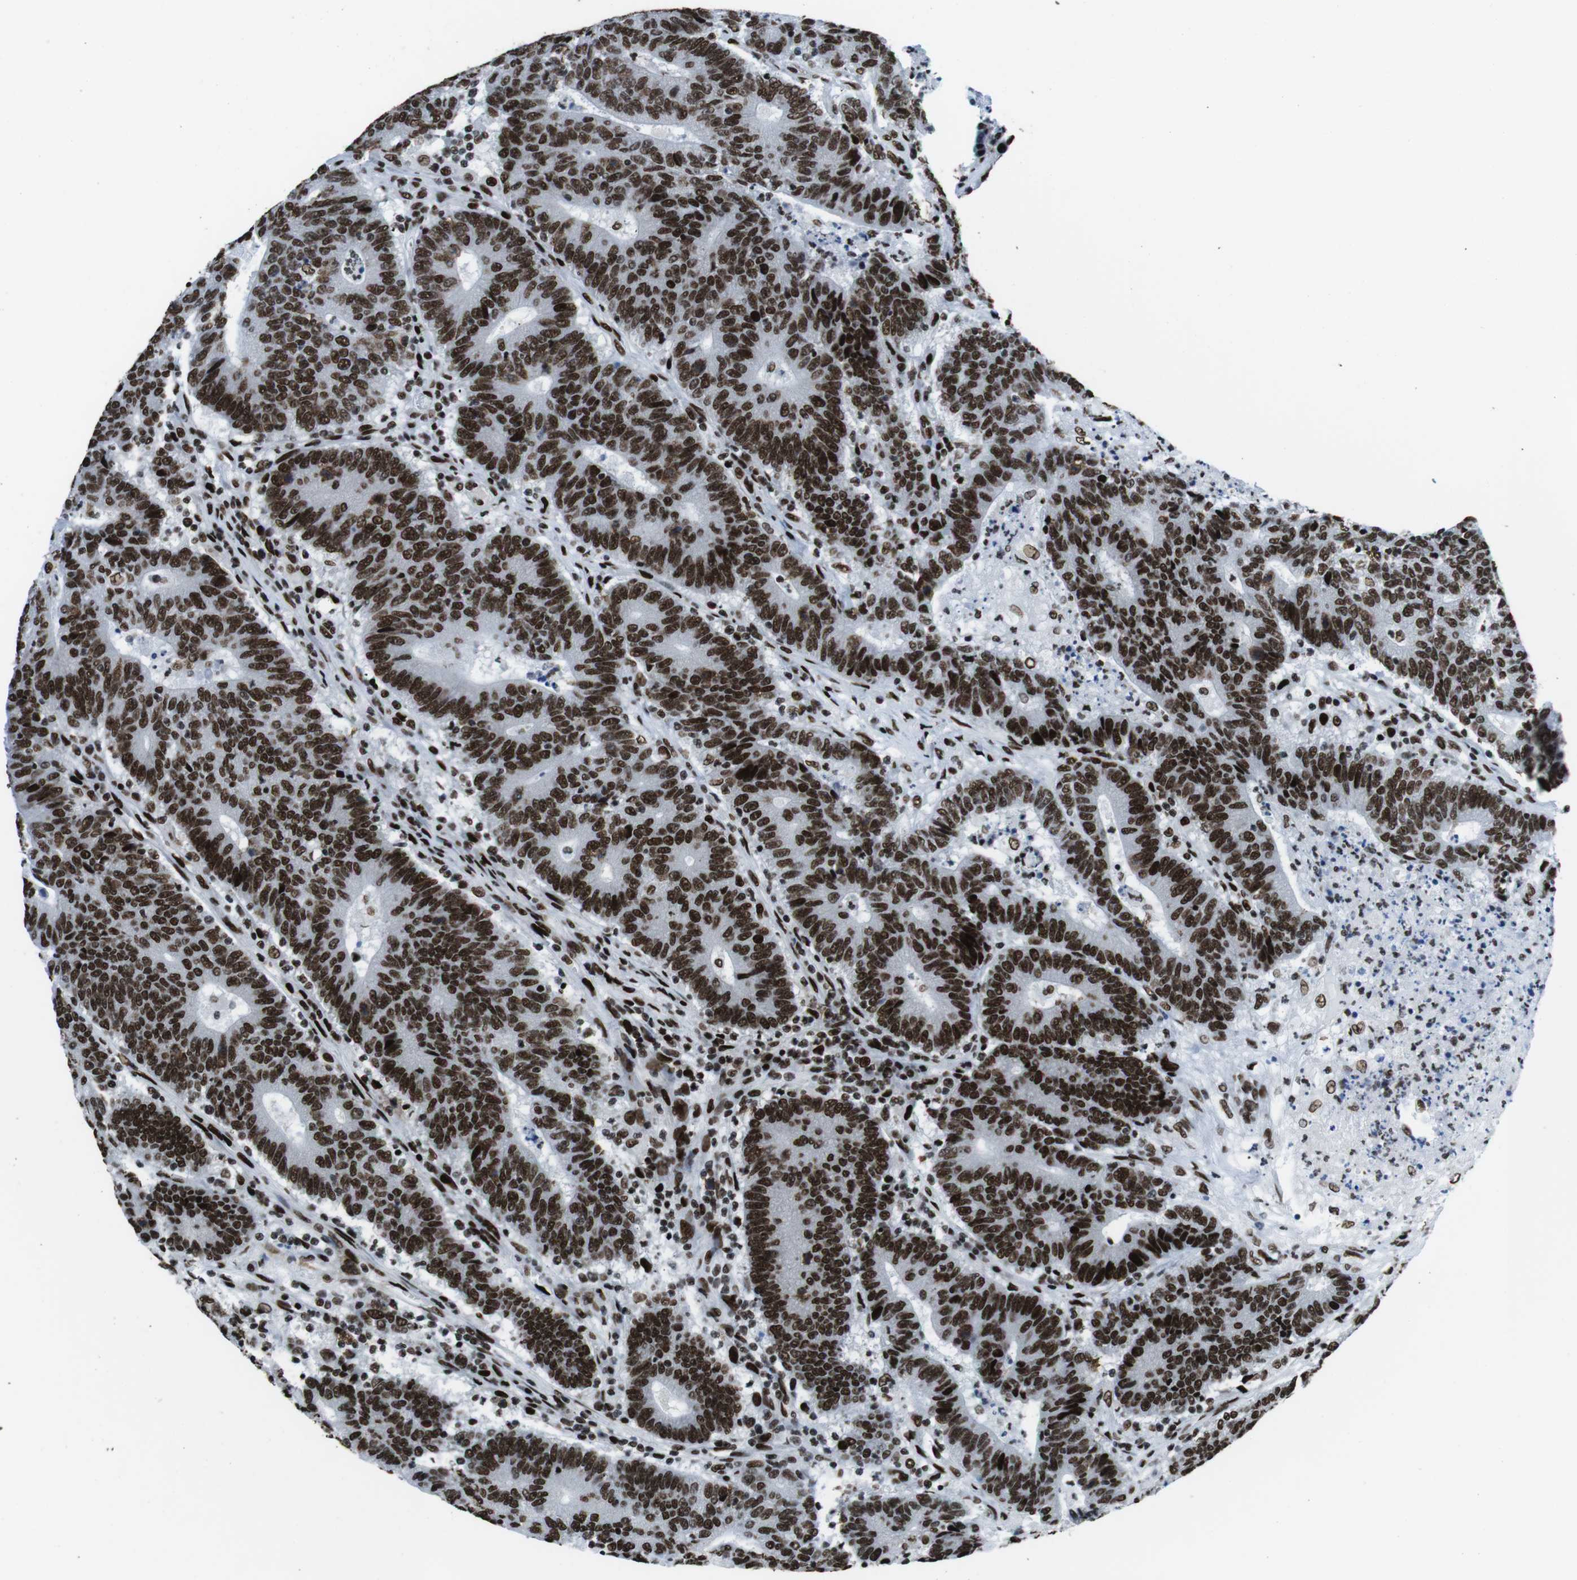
{"staining": {"intensity": "strong", "quantity": ">75%", "location": "nuclear"}, "tissue": "colorectal cancer", "cell_type": "Tumor cells", "image_type": "cancer", "snomed": [{"axis": "morphology", "description": "Normal tissue, NOS"}, {"axis": "morphology", "description": "Adenocarcinoma, NOS"}, {"axis": "topography", "description": "Colon"}], "caption": "Colorectal adenocarcinoma stained with DAB (3,3'-diaminobenzidine) immunohistochemistry shows high levels of strong nuclear positivity in approximately >75% of tumor cells. (DAB (3,3'-diaminobenzidine) IHC with brightfield microscopy, high magnification).", "gene": "CITED2", "patient": {"sex": "female", "age": 75}}